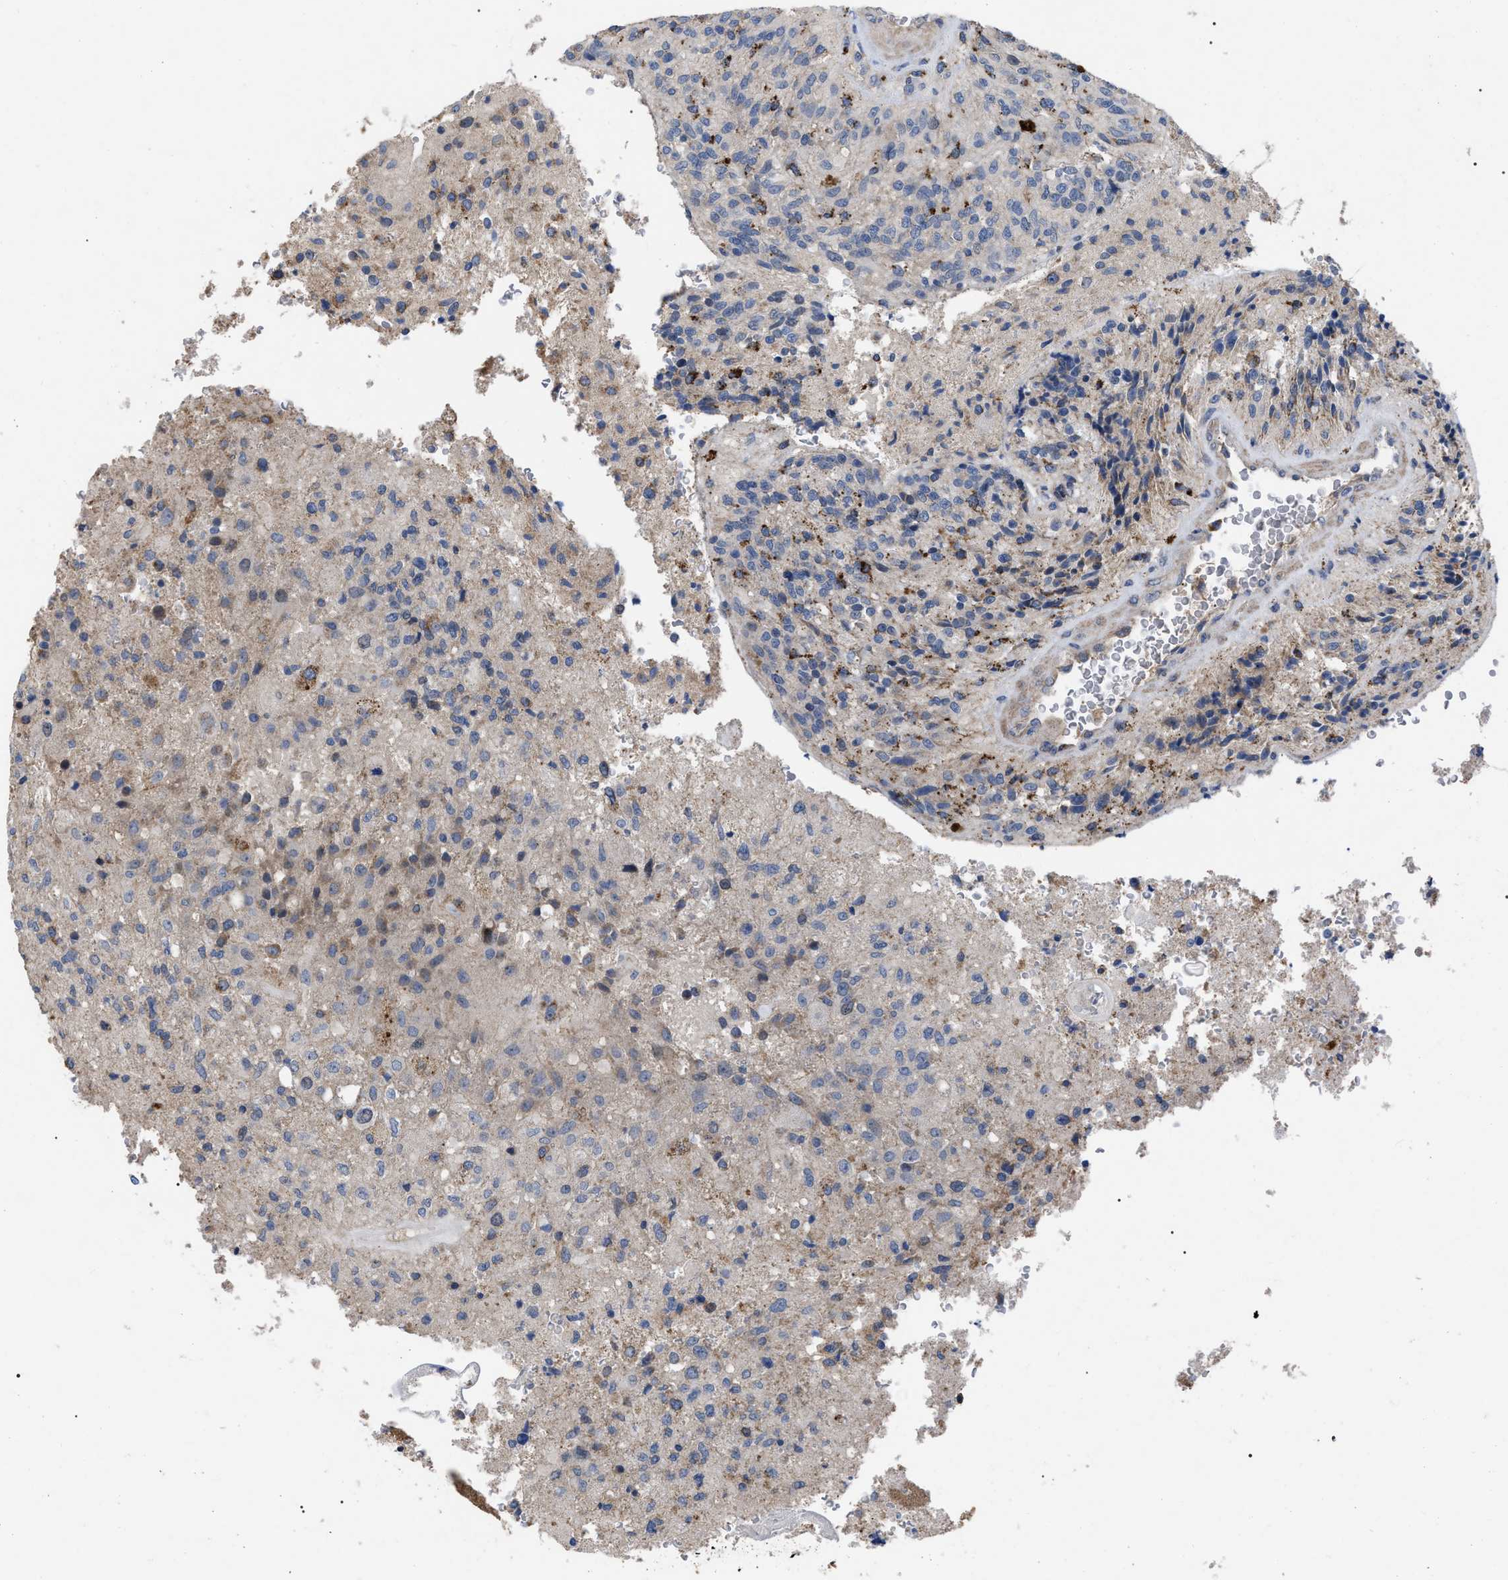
{"staining": {"intensity": "negative", "quantity": "none", "location": "none"}, "tissue": "glioma", "cell_type": "Tumor cells", "image_type": "cancer", "snomed": [{"axis": "morphology", "description": "Normal tissue, NOS"}, {"axis": "morphology", "description": "Glioma, malignant, High grade"}, {"axis": "topography", "description": "Cerebral cortex"}], "caption": "High-grade glioma (malignant) was stained to show a protein in brown. There is no significant positivity in tumor cells.", "gene": "FAM171A2", "patient": {"sex": "male", "age": 77}}